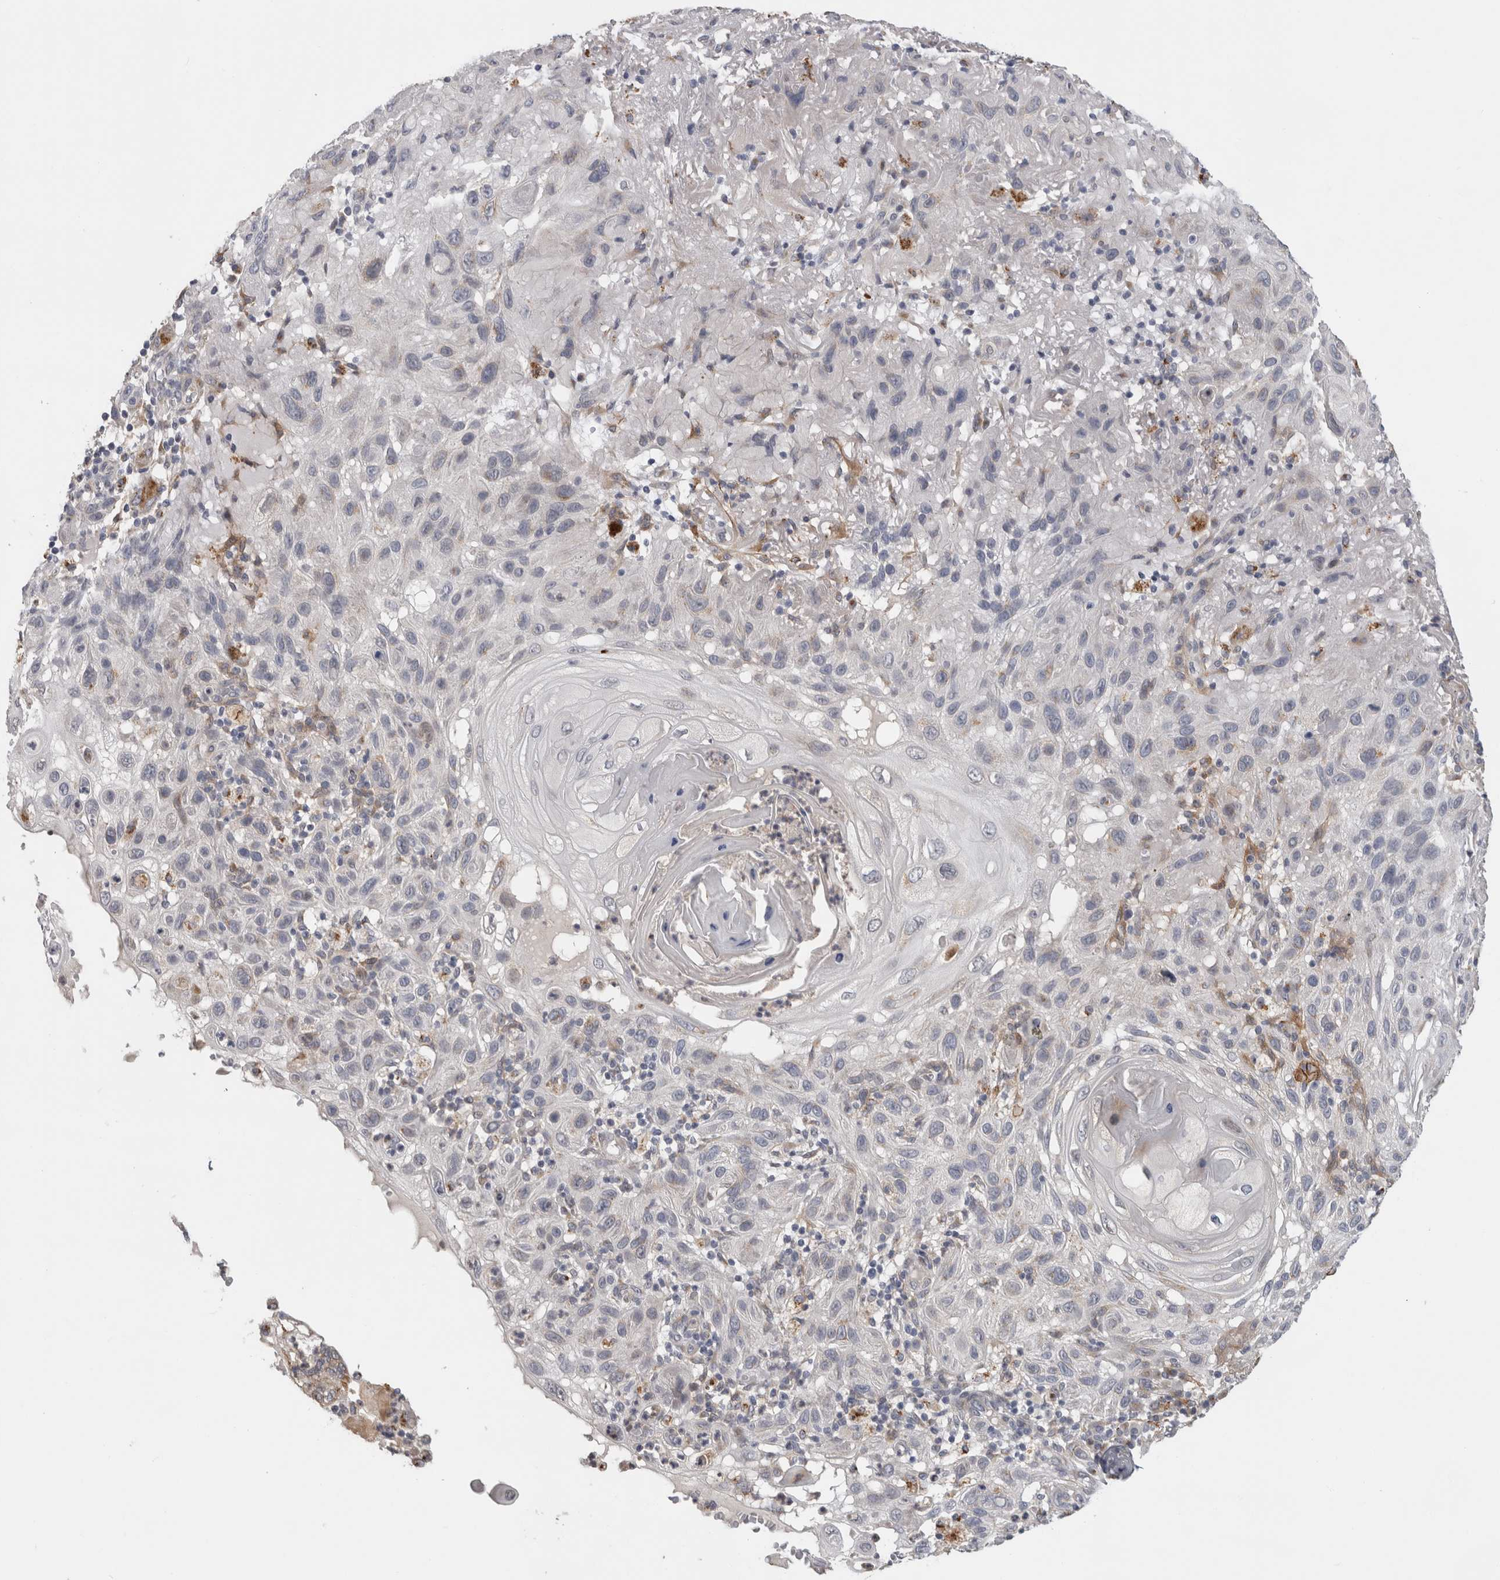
{"staining": {"intensity": "negative", "quantity": "none", "location": "none"}, "tissue": "skin cancer", "cell_type": "Tumor cells", "image_type": "cancer", "snomed": [{"axis": "morphology", "description": "Normal tissue, NOS"}, {"axis": "morphology", "description": "Squamous cell carcinoma, NOS"}, {"axis": "topography", "description": "Skin"}], "caption": "A photomicrograph of human squamous cell carcinoma (skin) is negative for staining in tumor cells.", "gene": "MGAT1", "patient": {"sex": "female", "age": 96}}